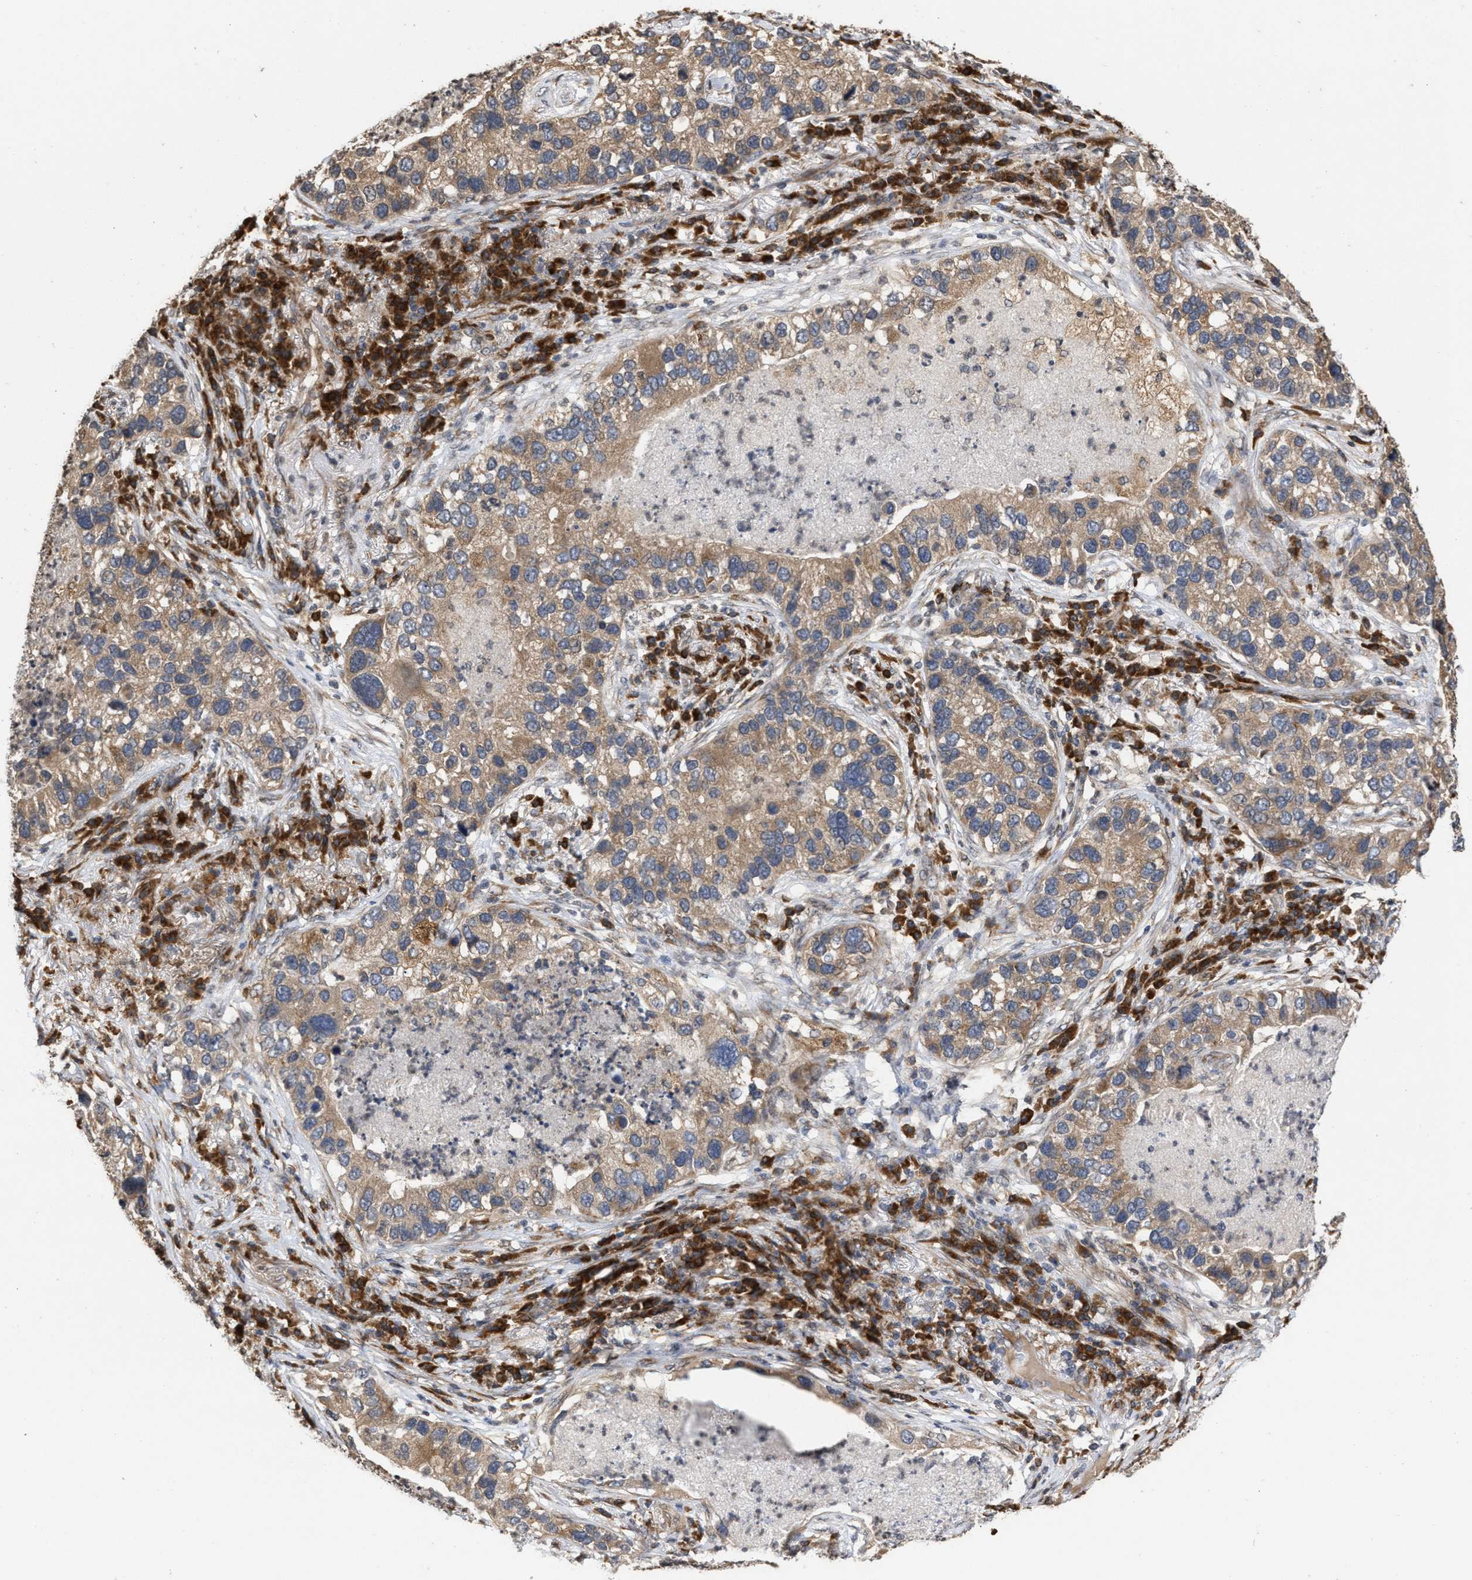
{"staining": {"intensity": "weak", "quantity": ">75%", "location": "cytoplasmic/membranous"}, "tissue": "lung cancer", "cell_type": "Tumor cells", "image_type": "cancer", "snomed": [{"axis": "morphology", "description": "Normal tissue, NOS"}, {"axis": "morphology", "description": "Adenocarcinoma, NOS"}, {"axis": "topography", "description": "Bronchus"}, {"axis": "topography", "description": "Lung"}], "caption": "Immunohistochemistry staining of lung adenocarcinoma, which reveals low levels of weak cytoplasmic/membranous staining in about >75% of tumor cells indicating weak cytoplasmic/membranous protein expression. The staining was performed using DAB (brown) for protein detection and nuclei were counterstained in hematoxylin (blue).", "gene": "SAR1A", "patient": {"sex": "male", "age": 54}}